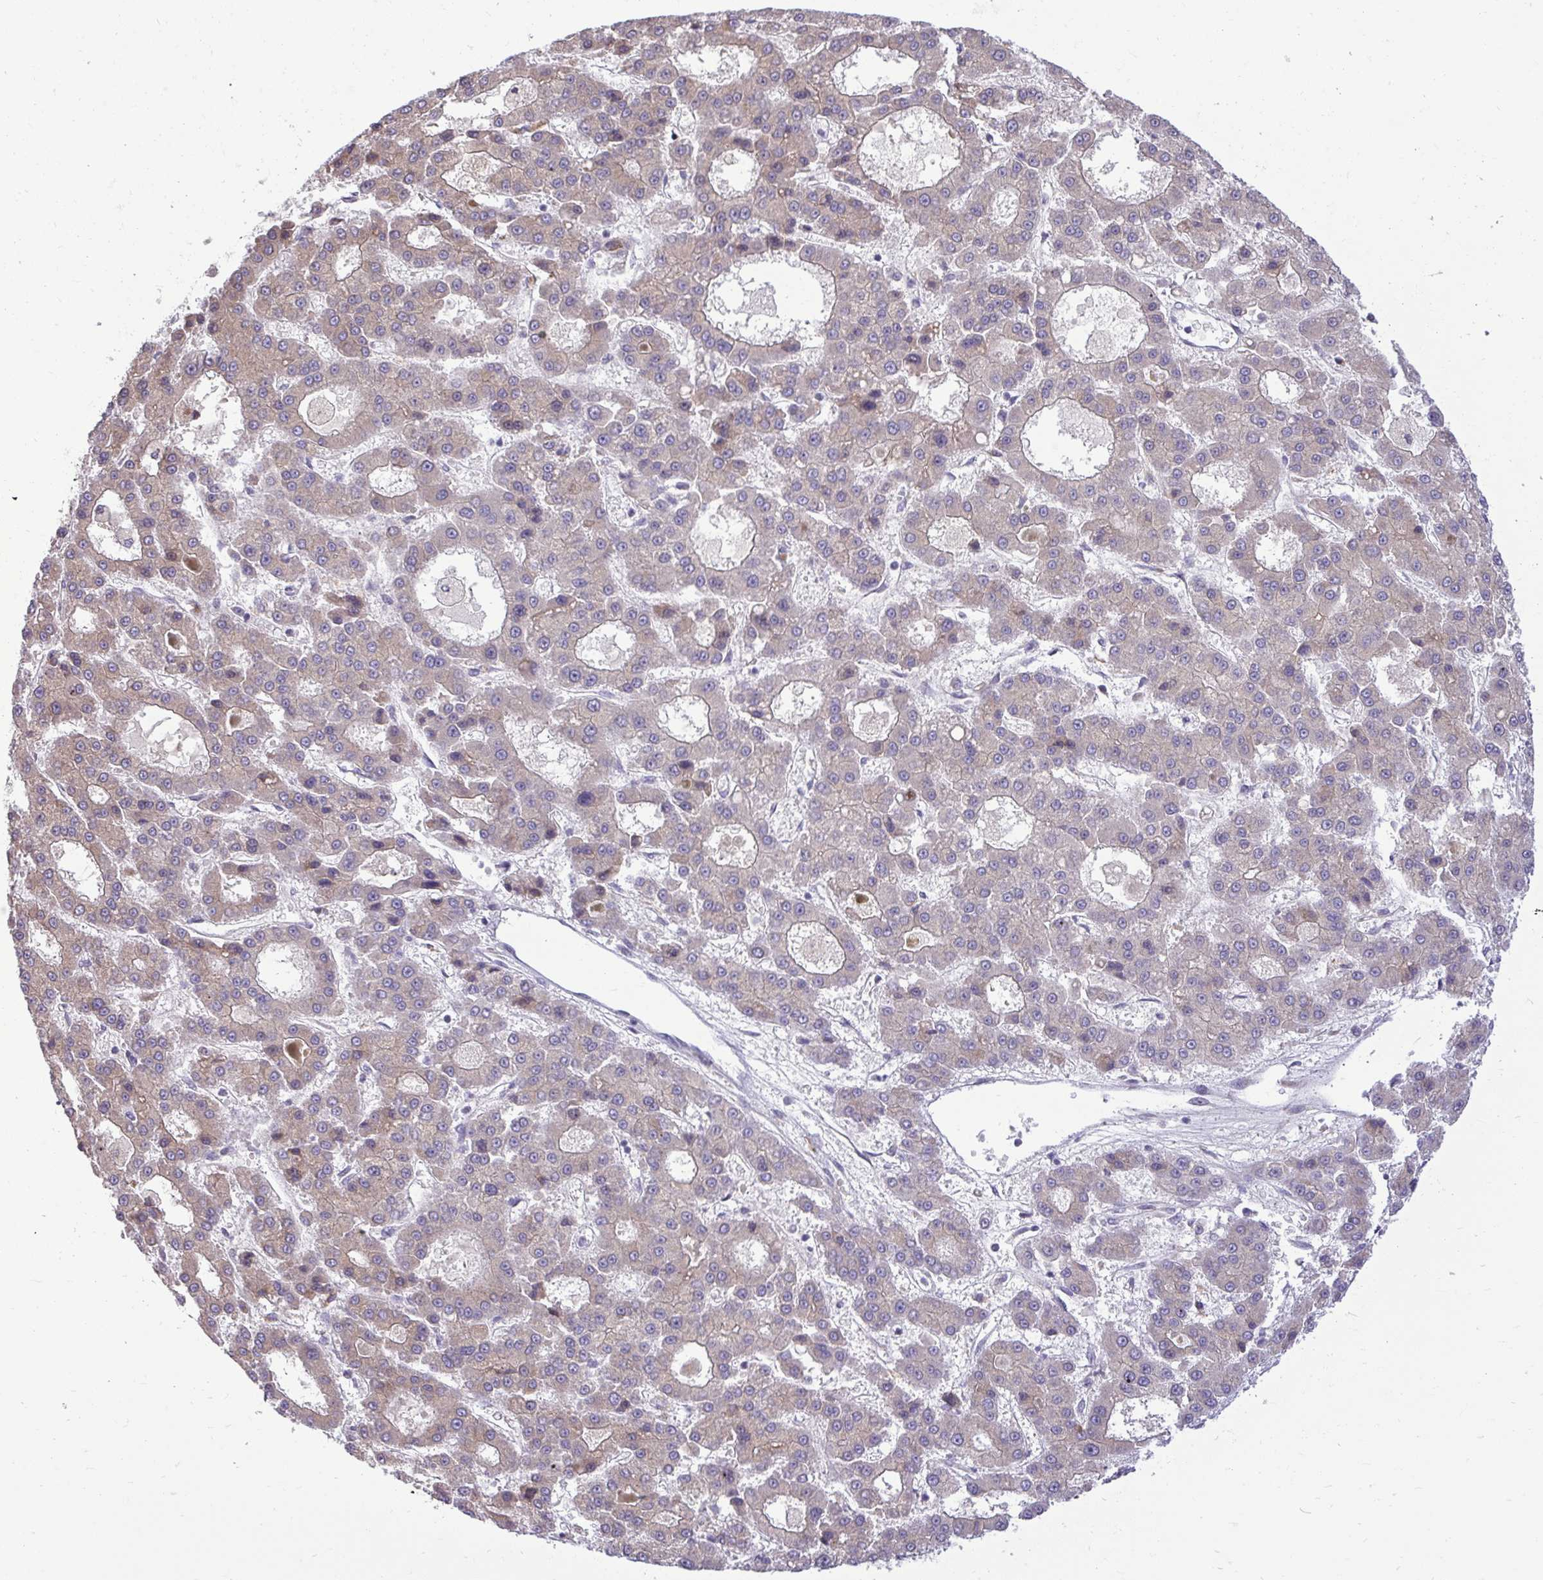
{"staining": {"intensity": "weak", "quantity": "25%-75%", "location": "cytoplasmic/membranous"}, "tissue": "liver cancer", "cell_type": "Tumor cells", "image_type": "cancer", "snomed": [{"axis": "morphology", "description": "Carcinoma, Hepatocellular, NOS"}, {"axis": "topography", "description": "Liver"}], "caption": "Immunohistochemistry (IHC) of liver cancer (hepatocellular carcinoma) exhibits low levels of weak cytoplasmic/membranous expression in about 25%-75% of tumor cells. The protein of interest is stained brown, and the nuclei are stained in blue (DAB (3,3'-diaminobenzidine) IHC with brightfield microscopy, high magnification).", "gene": "METTL9", "patient": {"sex": "male", "age": 70}}